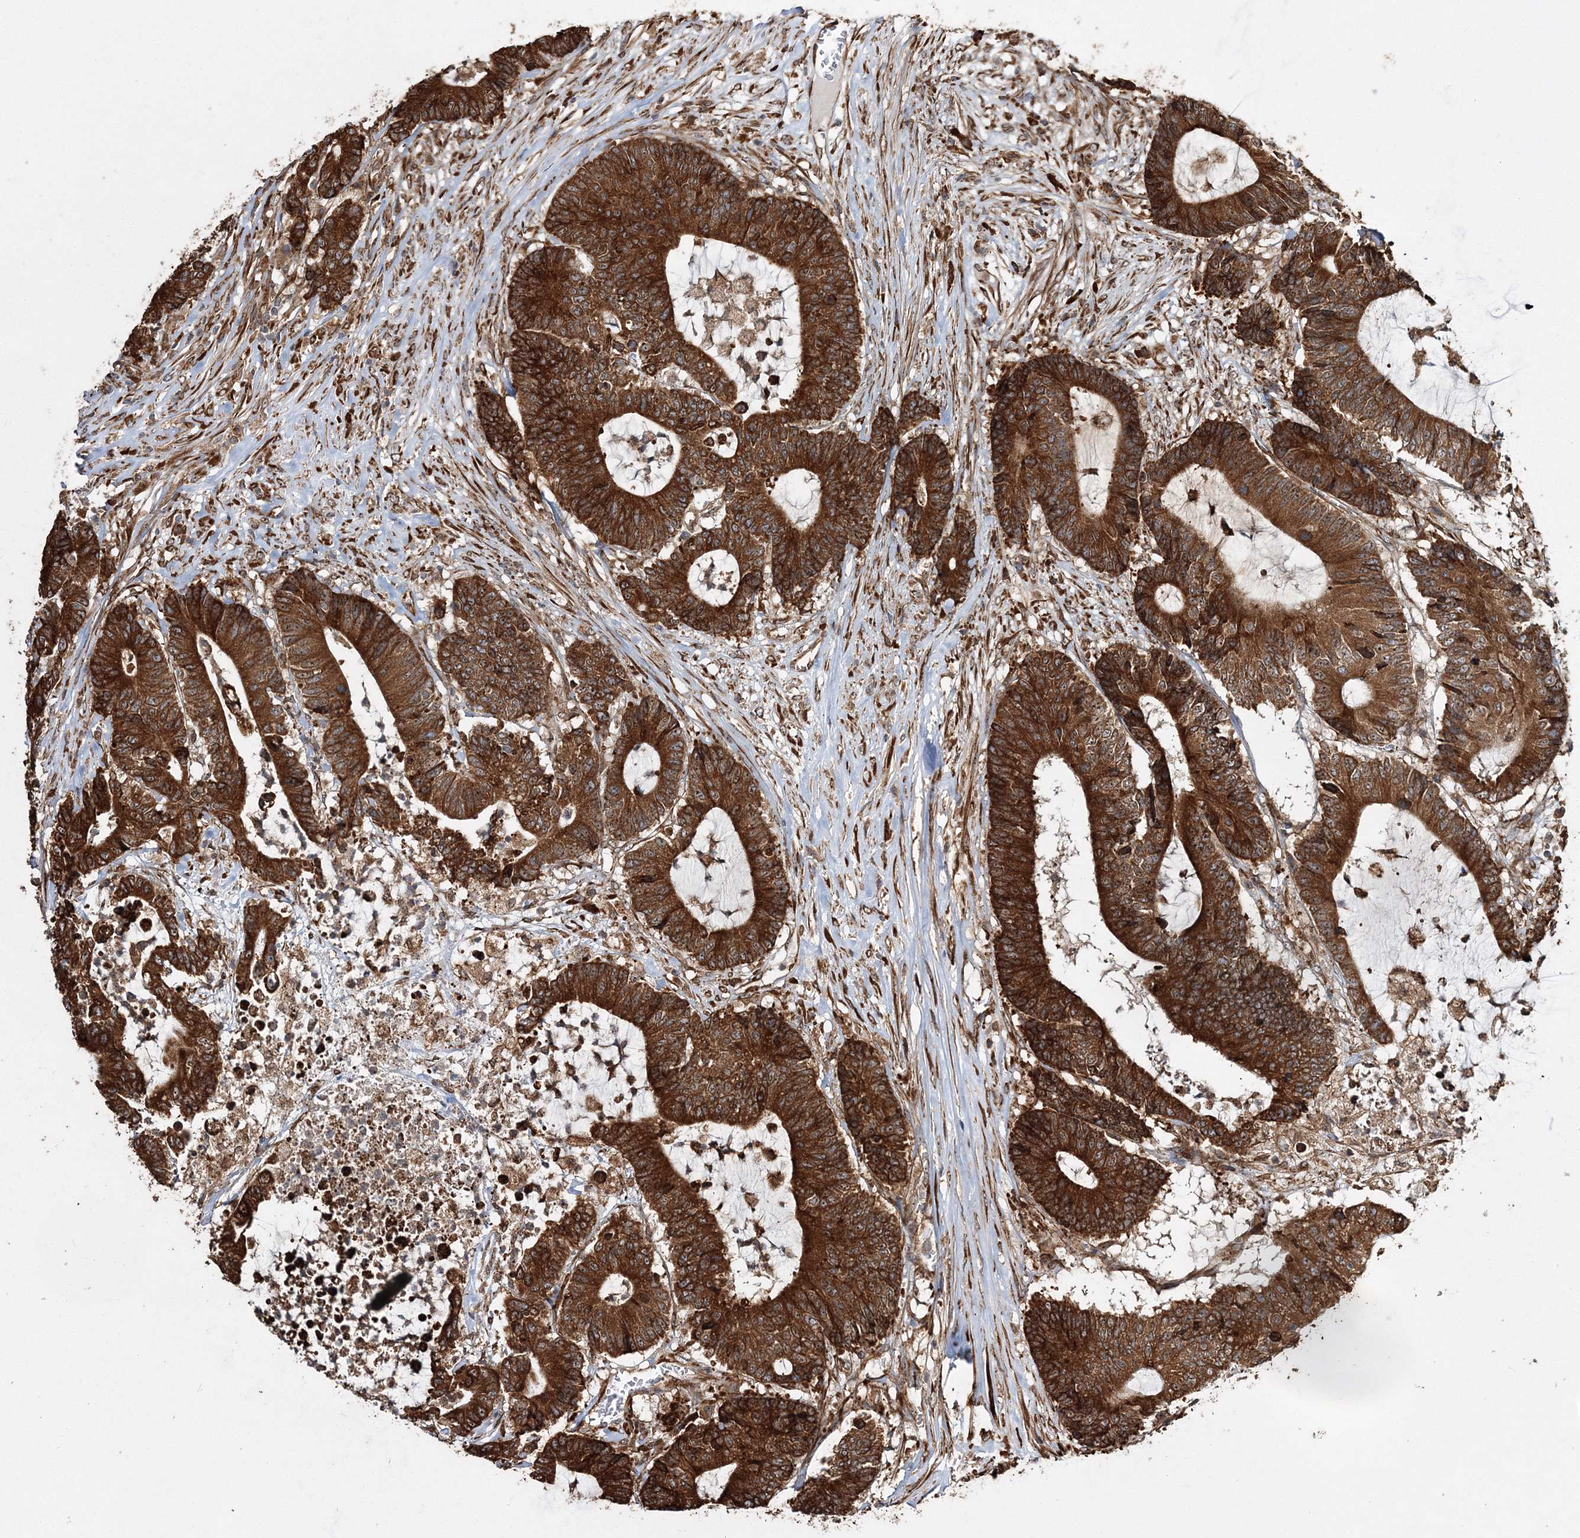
{"staining": {"intensity": "strong", "quantity": ">75%", "location": "cytoplasmic/membranous"}, "tissue": "colorectal cancer", "cell_type": "Tumor cells", "image_type": "cancer", "snomed": [{"axis": "morphology", "description": "Adenocarcinoma, NOS"}, {"axis": "topography", "description": "Colon"}], "caption": "Colorectal cancer stained with DAB (3,3'-diaminobenzidine) immunohistochemistry (IHC) reveals high levels of strong cytoplasmic/membranous expression in about >75% of tumor cells.", "gene": "SCRN3", "patient": {"sex": "female", "age": 84}}